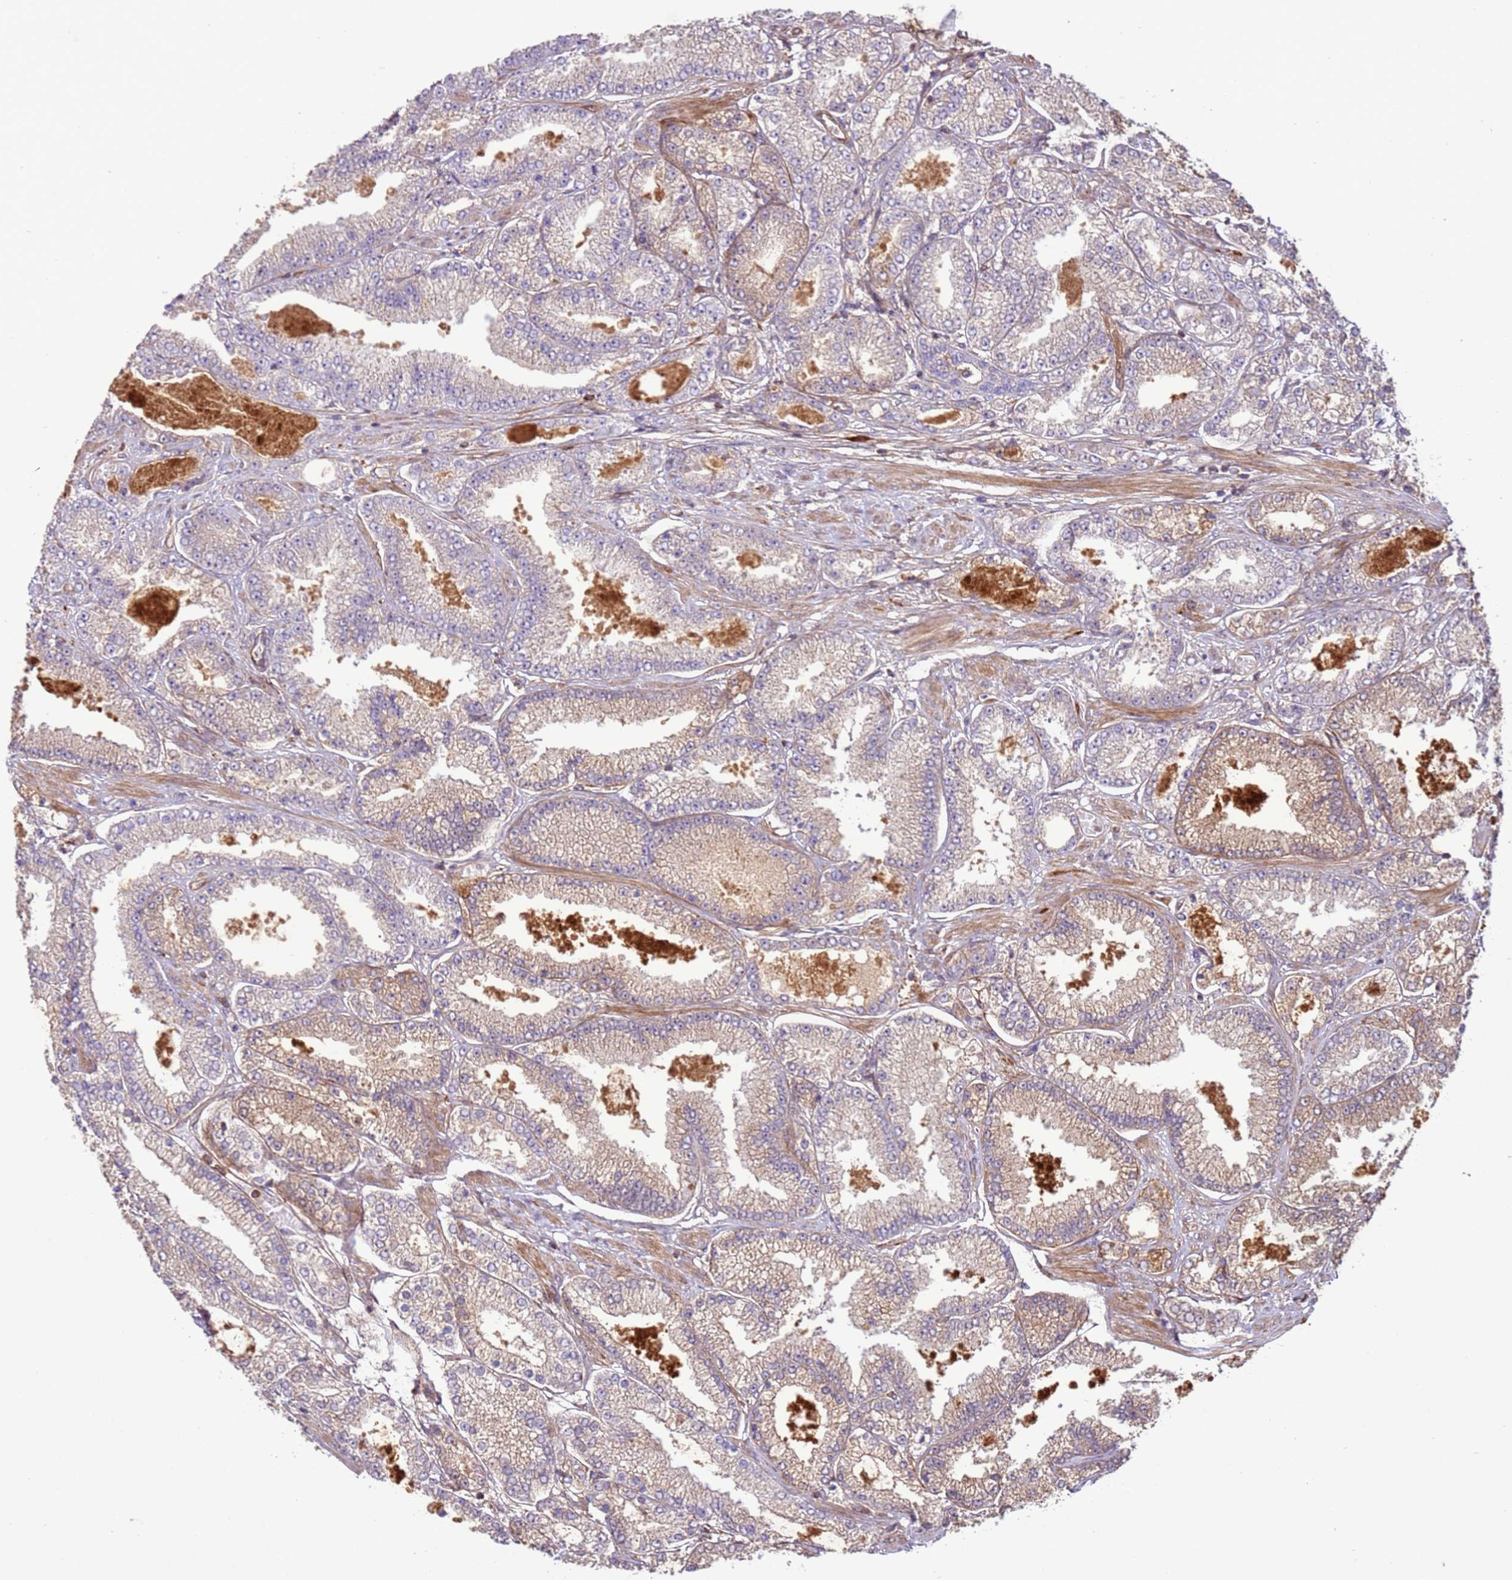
{"staining": {"intensity": "weak", "quantity": "25%-75%", "location": "cytoplasmic/membranous"}, "tissue": "prostate cancer", "cell_type": "Tumor cells", "image_type": "cancer", "snomed": [{"axis": "morphology", "description": "Adenocarcinoma, High grade"}, {"axis": "topography", "description": "Prostate"}], "caption": "Tumor cells display low levels of weak cytoplasmic/membranous positivity in about 25%-75% of cells in human adenocarcinoma (high-grade) (prostate).", "gene": "ZNF624", "patient": {"sex": "male", "age": 68}}